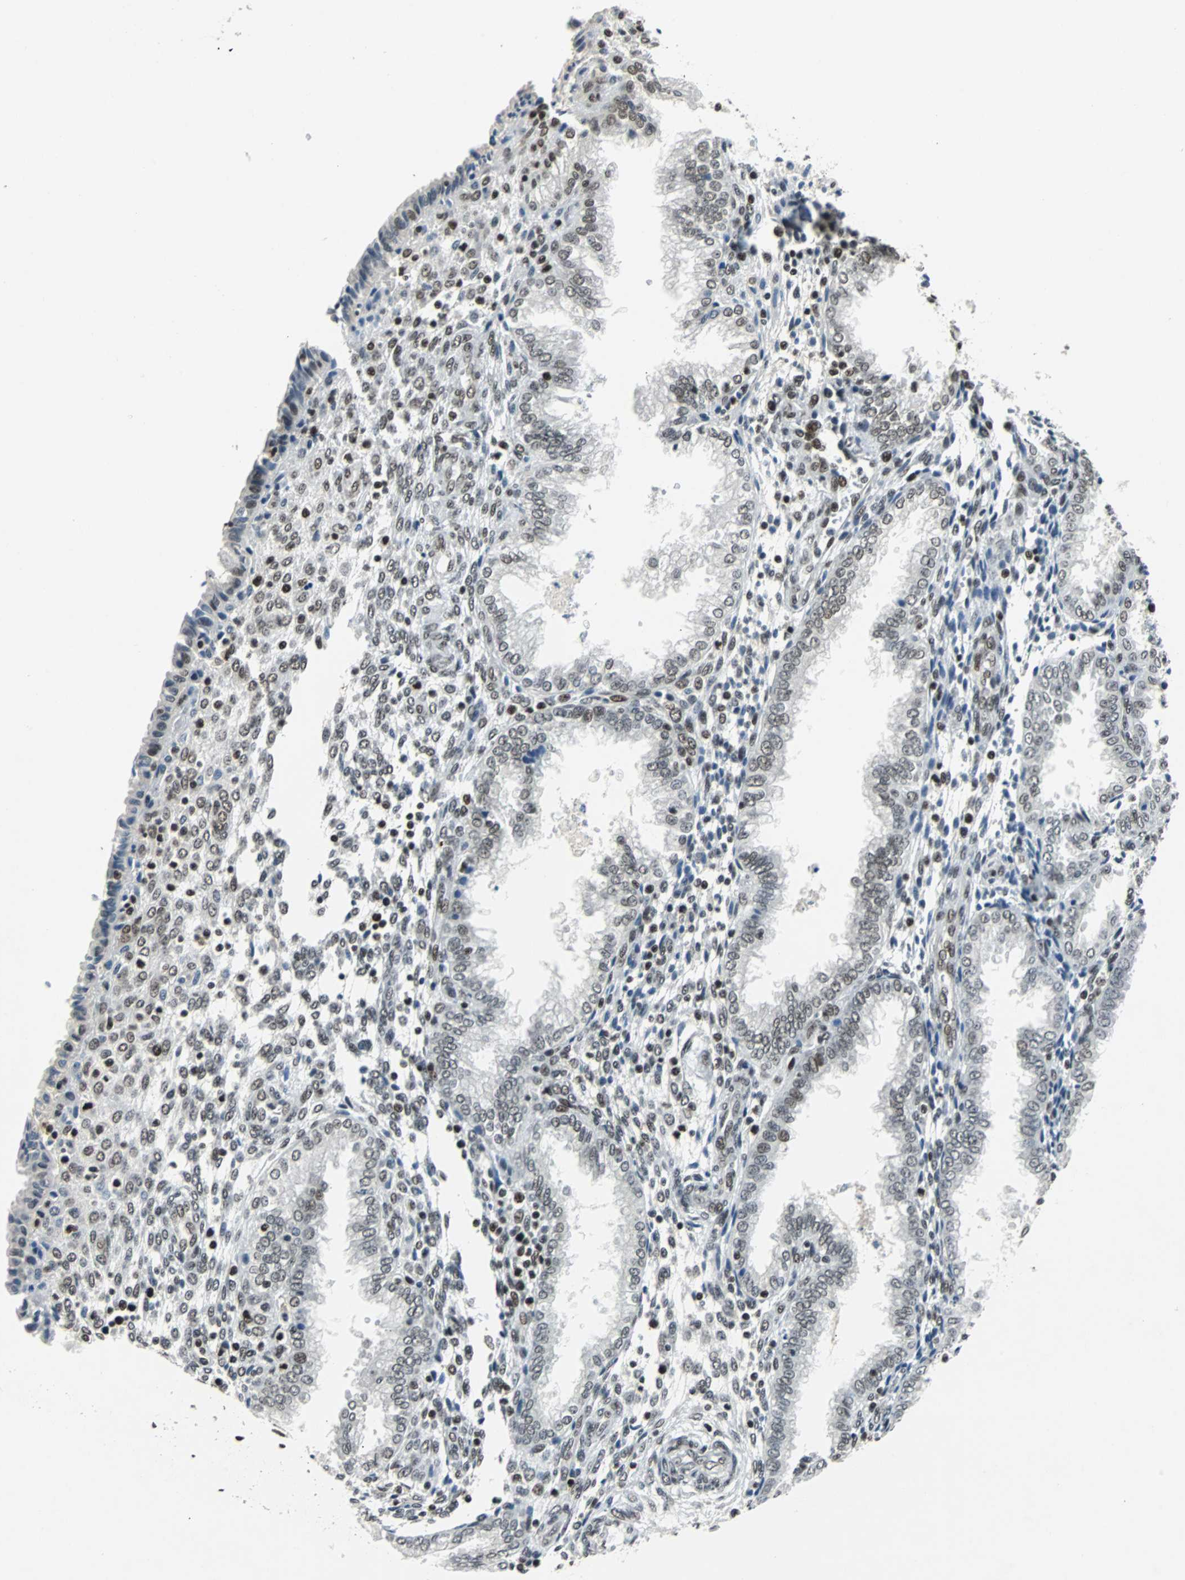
{"staining": {"intensity": "moderate", "quantity": ">75%", "location": "nuclear"}, "tissue": "endometrium", "cell_type": "Cells in endometrial stroma", "image_type": "normal", "snomed": [{"axis": "morphology", "description": "Normal tissue, NOS"}, {"axis": "topography", "description": "Endometrium"}], "caption": "This is a histology image of IHC staining of benign endometrium, which shows moderate expression in the nuclear of cells in endometrial stroma.", "gene": "GATAD2A", "patient": {"sex": "female", "age": 33}}